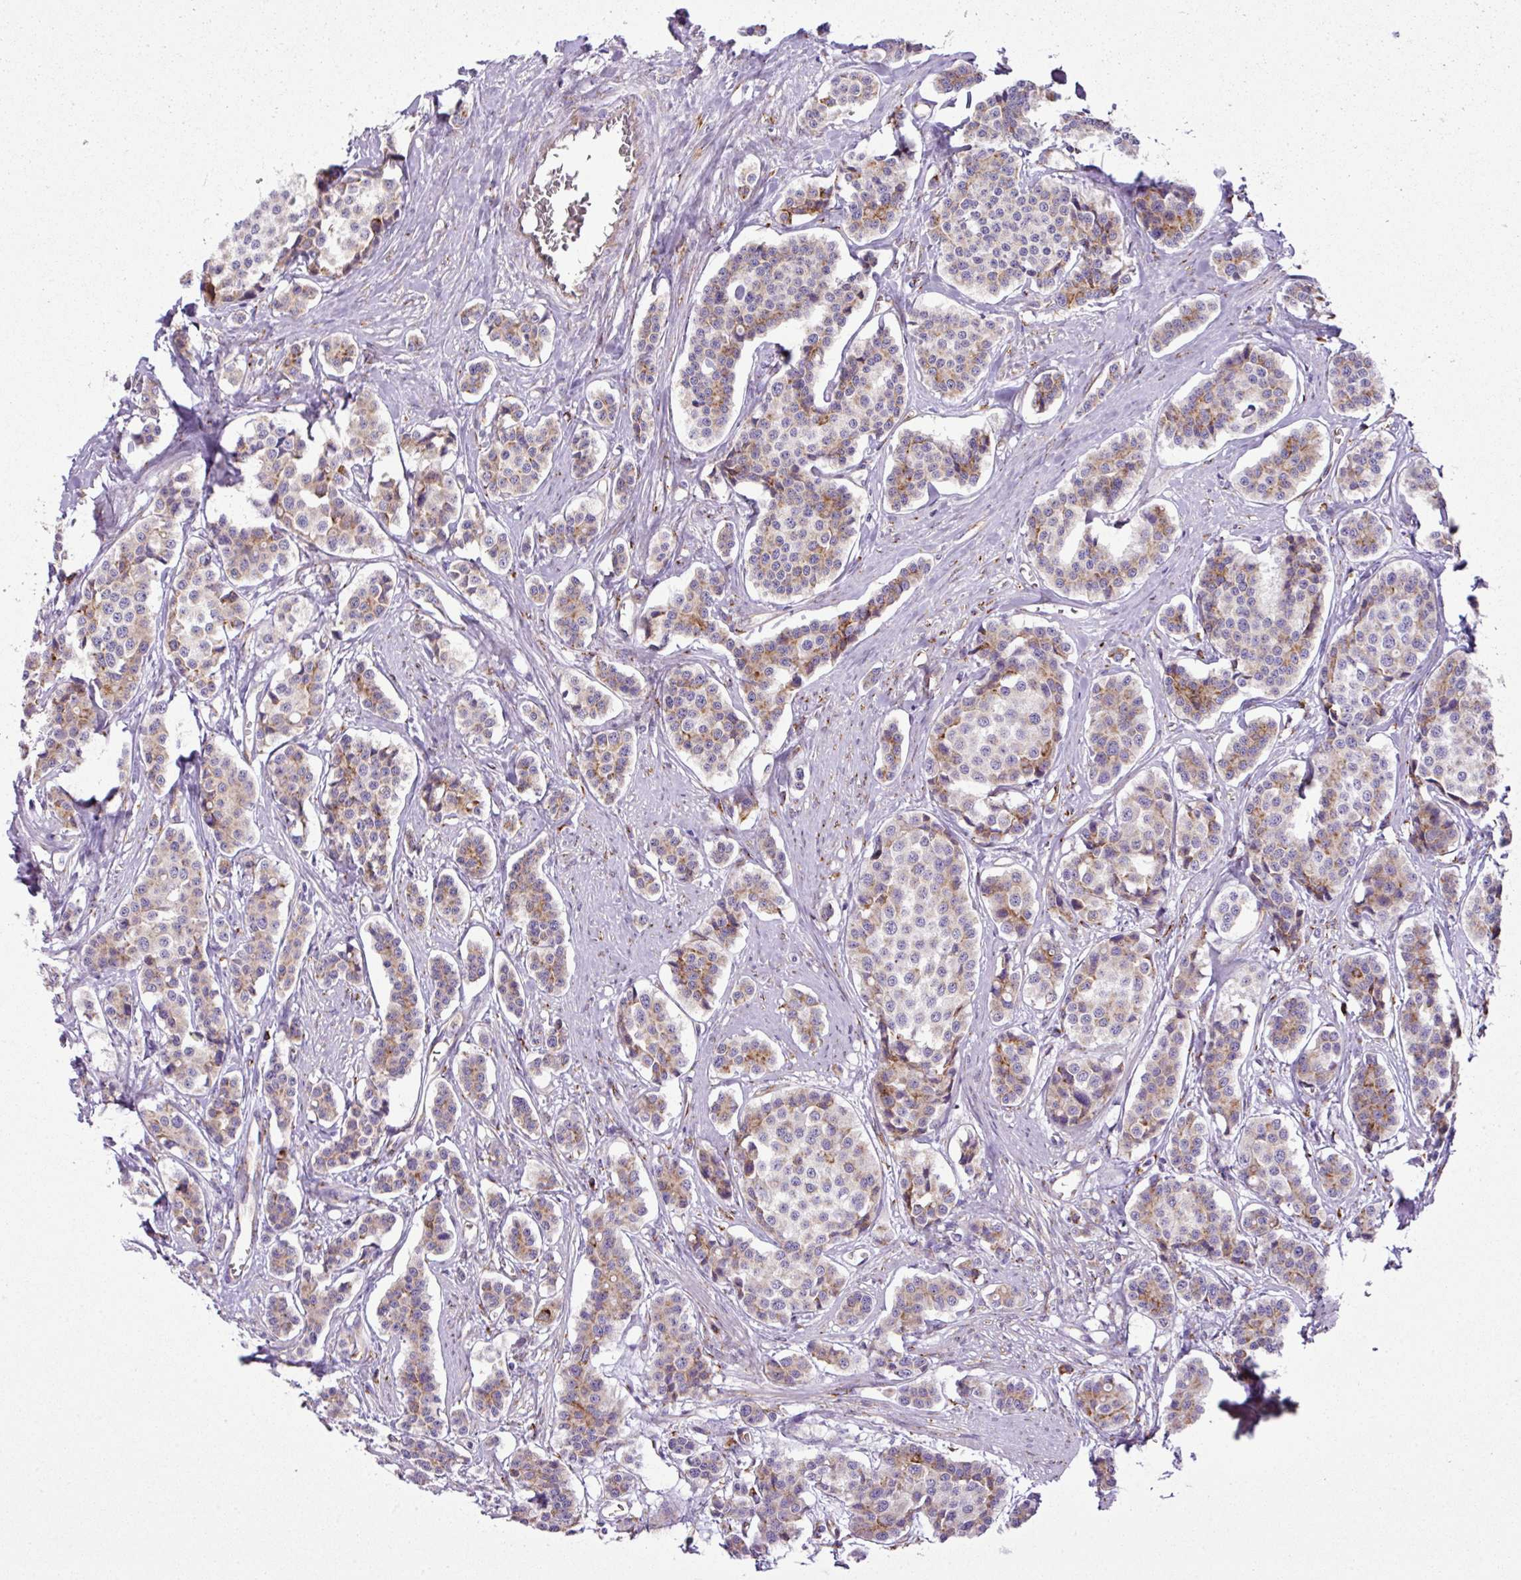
{"staining": {"intensity": "moderate", "quantity": "<25%", "location": "cytoplasmic/membranous"}, "tissue": "carcinoid", "cell_type": "Tumor cells", "image_type": "cancer", "snomed": [{"axis": "morphology", "description": "Carcinoid, malignant, NOS"}, {"axis": "topography", "description": "Small intestine"}], "caption": "High-power microscopy captured an immunohistochemistry (IHC) photomicrograph of carcinoid, revealing moderate cytoplasmic/membranous expression in approximately <25% of tumor cells.", "gene": "CFAP97", "patient": {"sex": "male", "age": 60}}